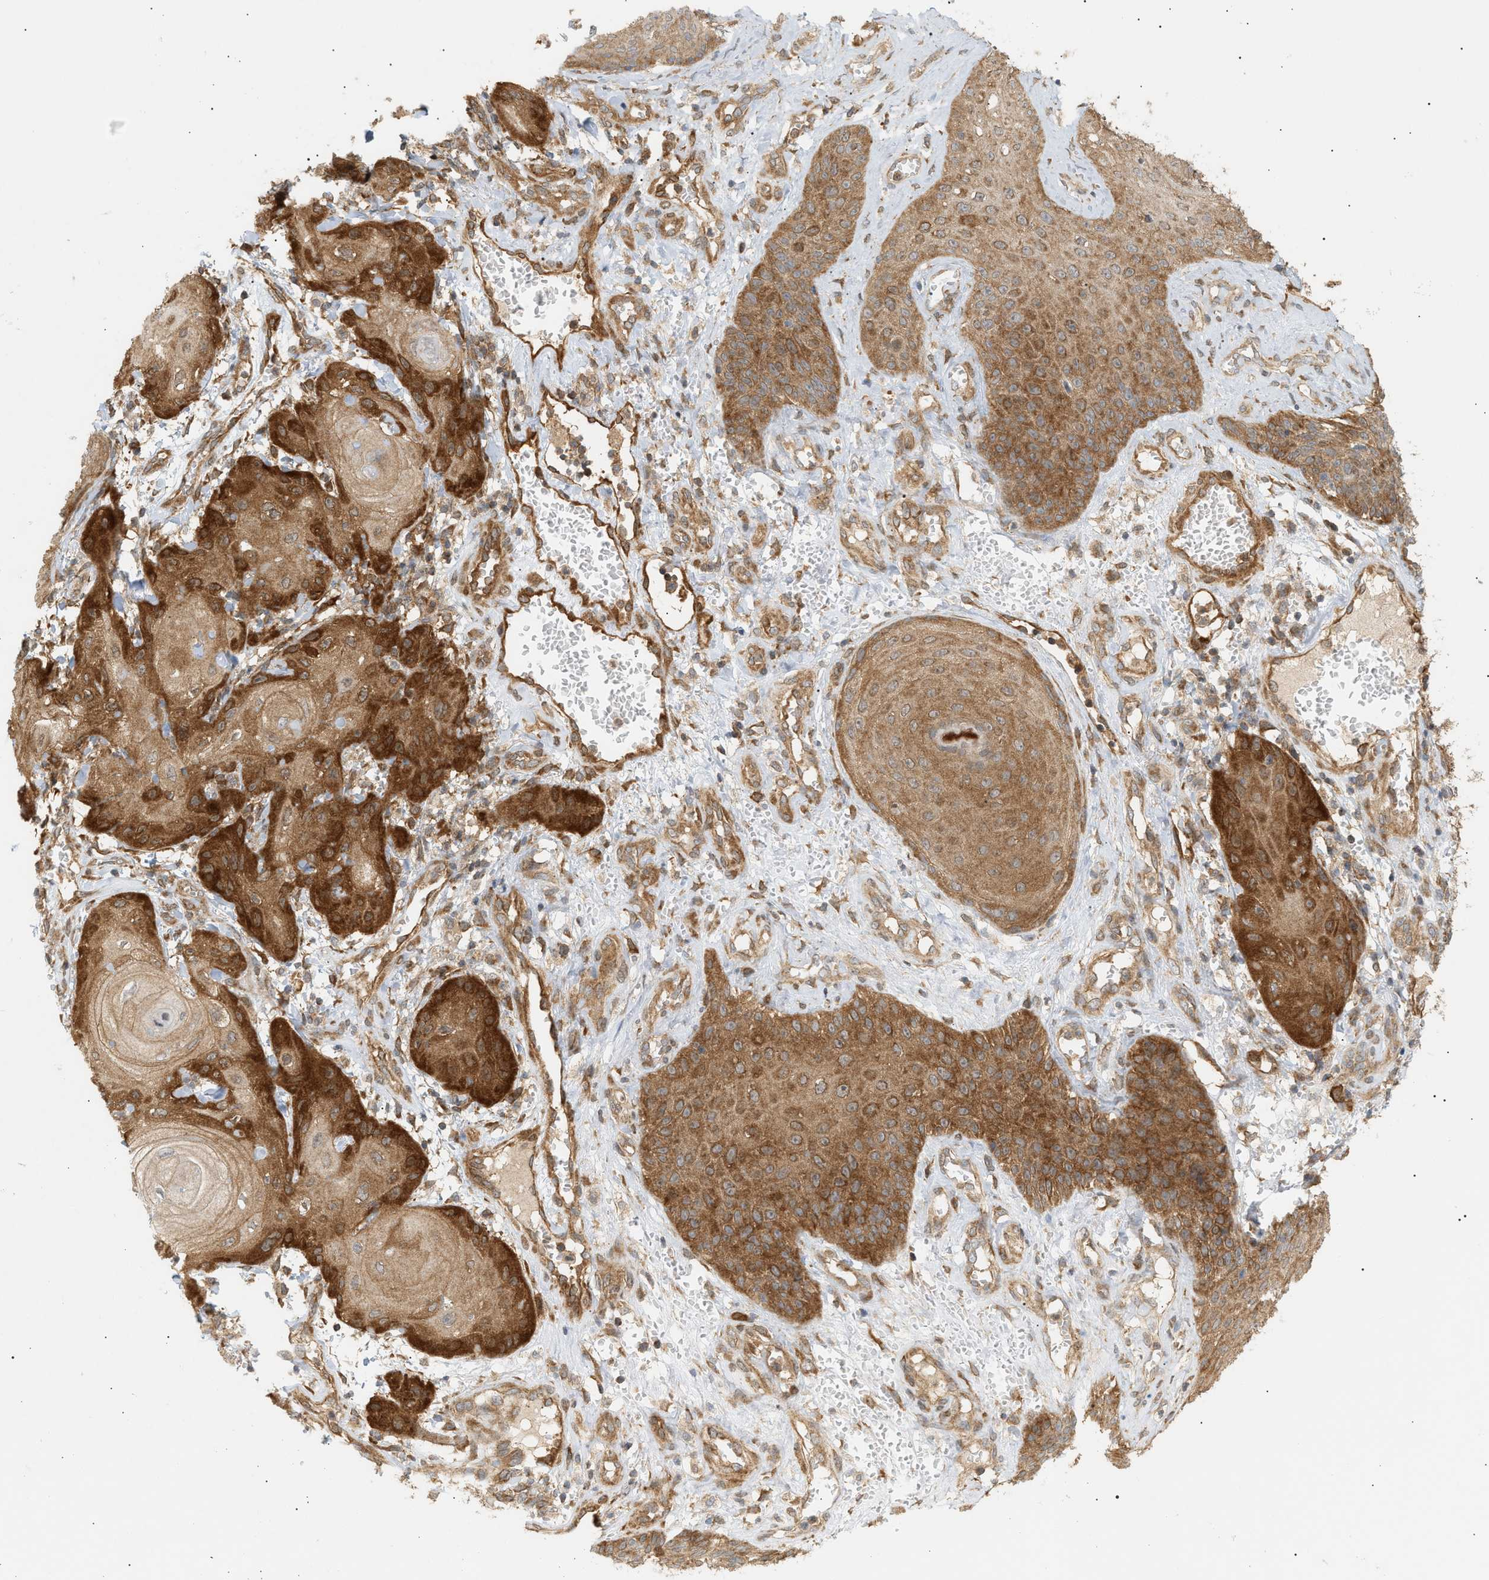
{"staining": {"intensity": "strong", "quantity": ">75%", "location": "cytoplasmic/membranous"}, "tissue": "skin cancer", "cell_type": "Tumor cells", "image_type": "cancer", "snomed": [{"axis": "morphology", "description": "Squamous cell carcinoma, NOS"}, {"axis": "topography", "description": "Skin"}], "caption": "Immunohistochemistry of squamous cell carcinoma (skin) shows high levels of strong cytoplasmic/membranous positivity in about >75% of tumor cells.", "gene": "SHC1", "patient": {"sex": "male", "age": 74}}